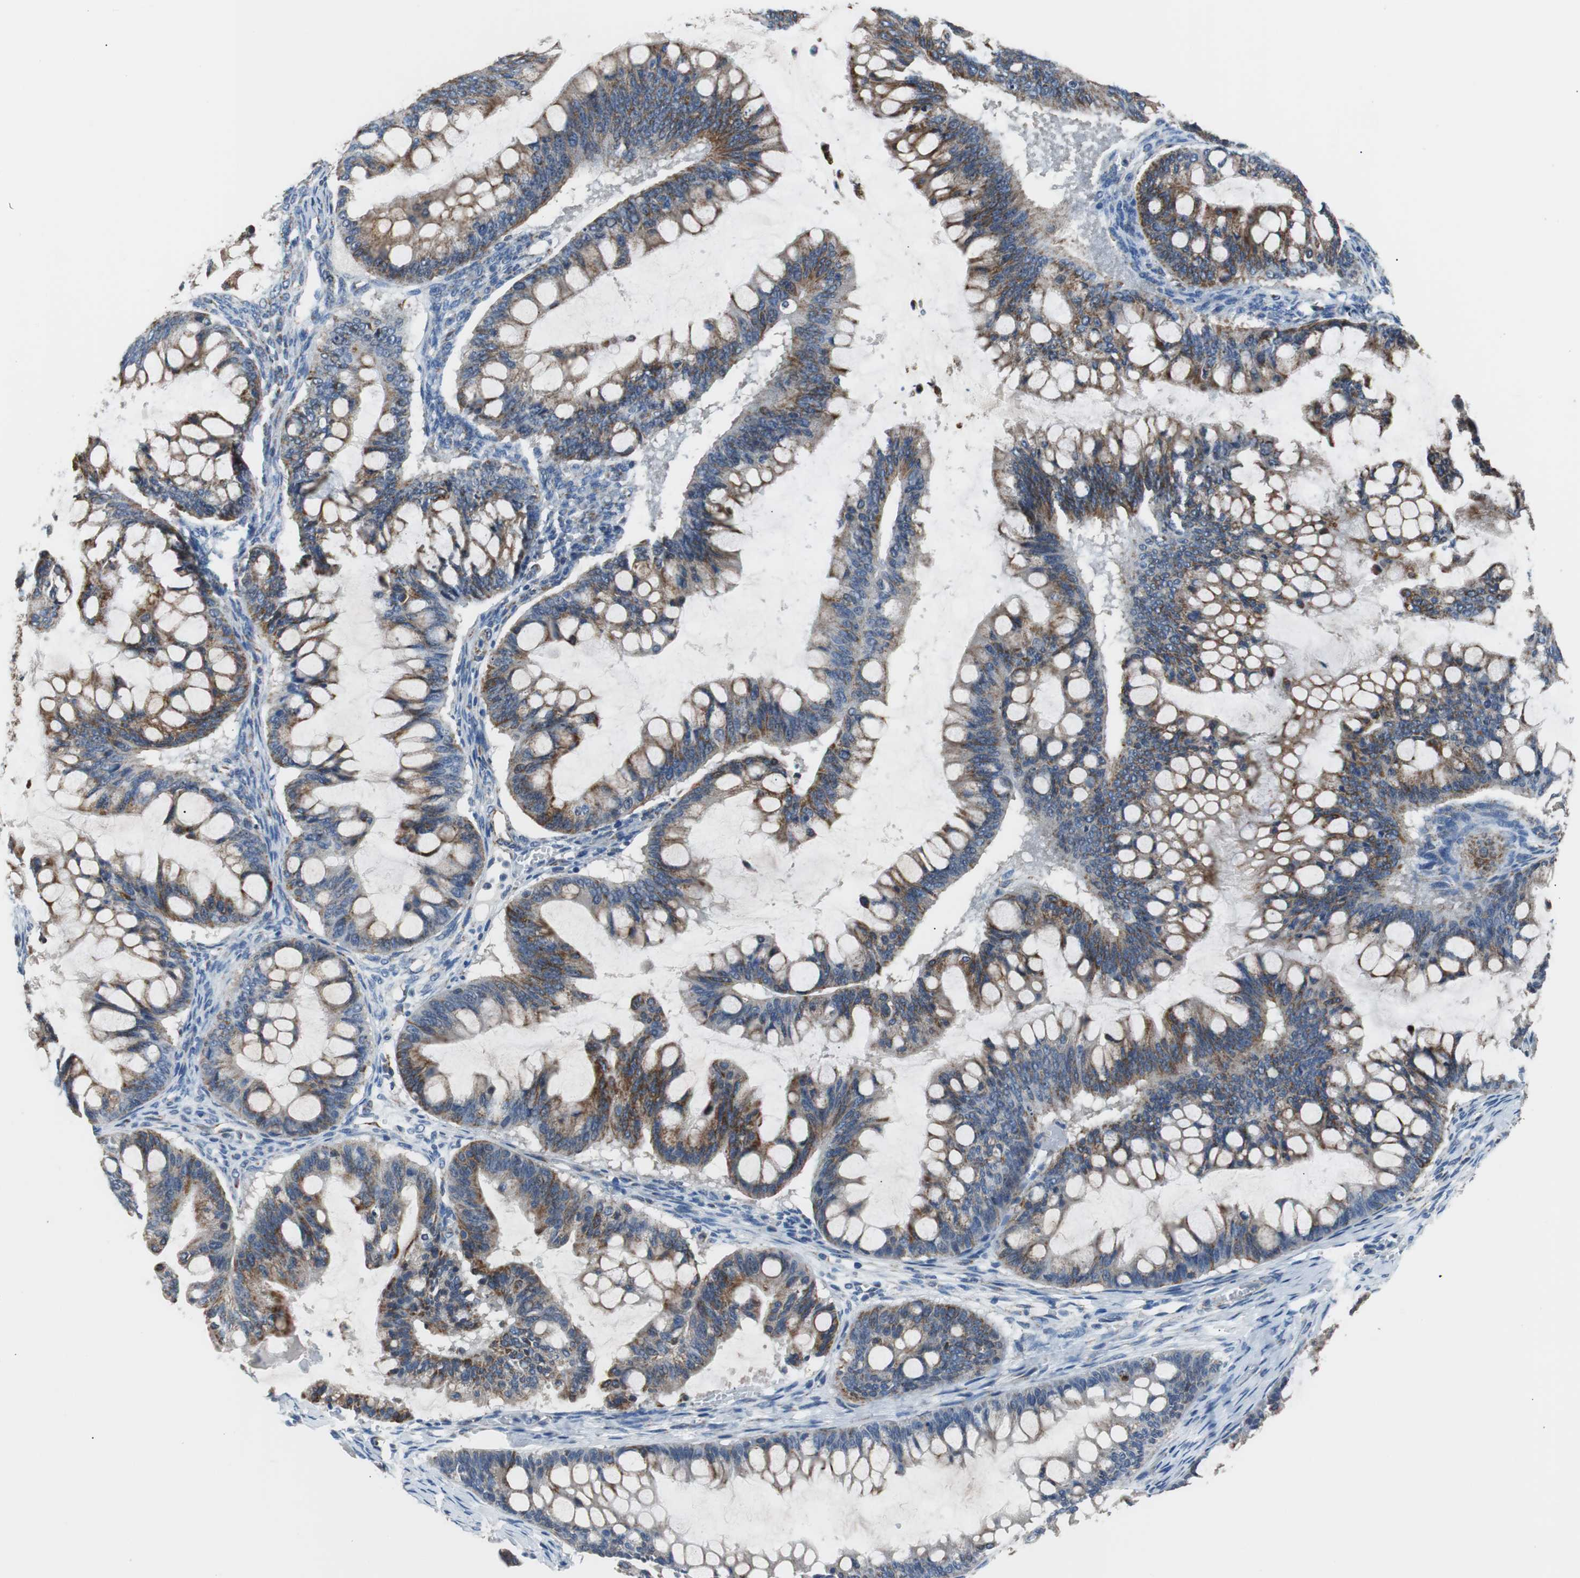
{"staining": {"intensity": "strong", "quantity": ">75%", "location": "cytoplasmic/membranous"}, "tissue": "ovarian cancer", "cell_type": "Tumor cells", "image_type": "cancer", "snomed": [{"axis": "morphology", "description": "Cystadenocarcinoma, mucinous, NOS"}, {"axis": "topography", "description": "Ovary"}], "caption": "This histopathology image shows IHC staining of human ovarian cancer, with high strong cytoplasmic/membranous staining in about >75% of tumor cells.", "gene": "PITRM1", "patient": {"sex": "female", "age": 73}}